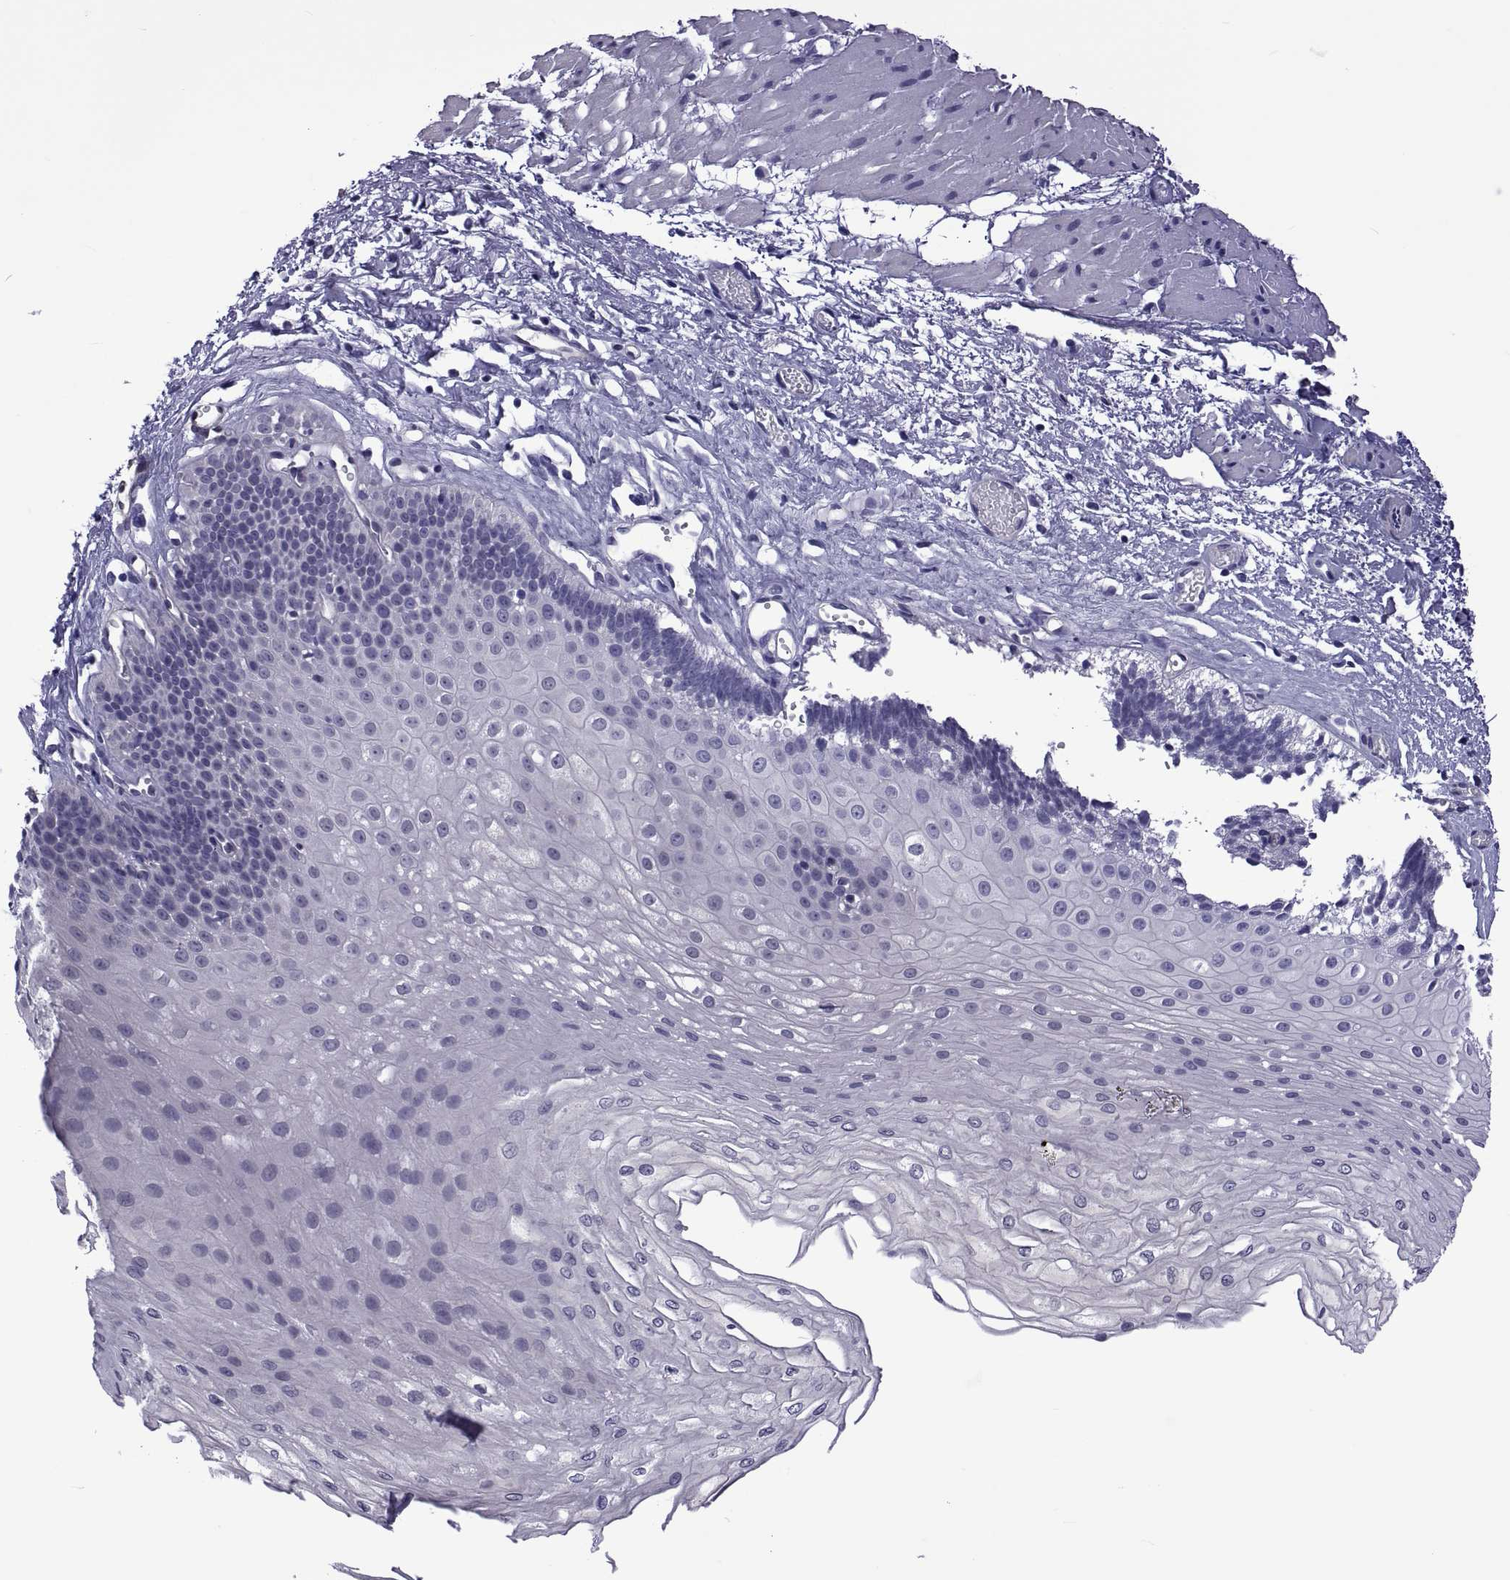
{"staining": {"intensity": "negative", "quantity": "none", "location": "none"}, "tissue": "esophagus", "cell_type": "Squamous epithelial cells", "image_type": "normal", "snomed": [{"axis": "morphology", "description": "Normal tissue, NOS"}, {"axis": "topography", "description": "Esophagus"}], "caption": "The micrograph demonstrates no significant expression in squamous epithelial cells of esophagus.", "gene": "LCN9", "patient": {"sex": "female", "age": 62}}